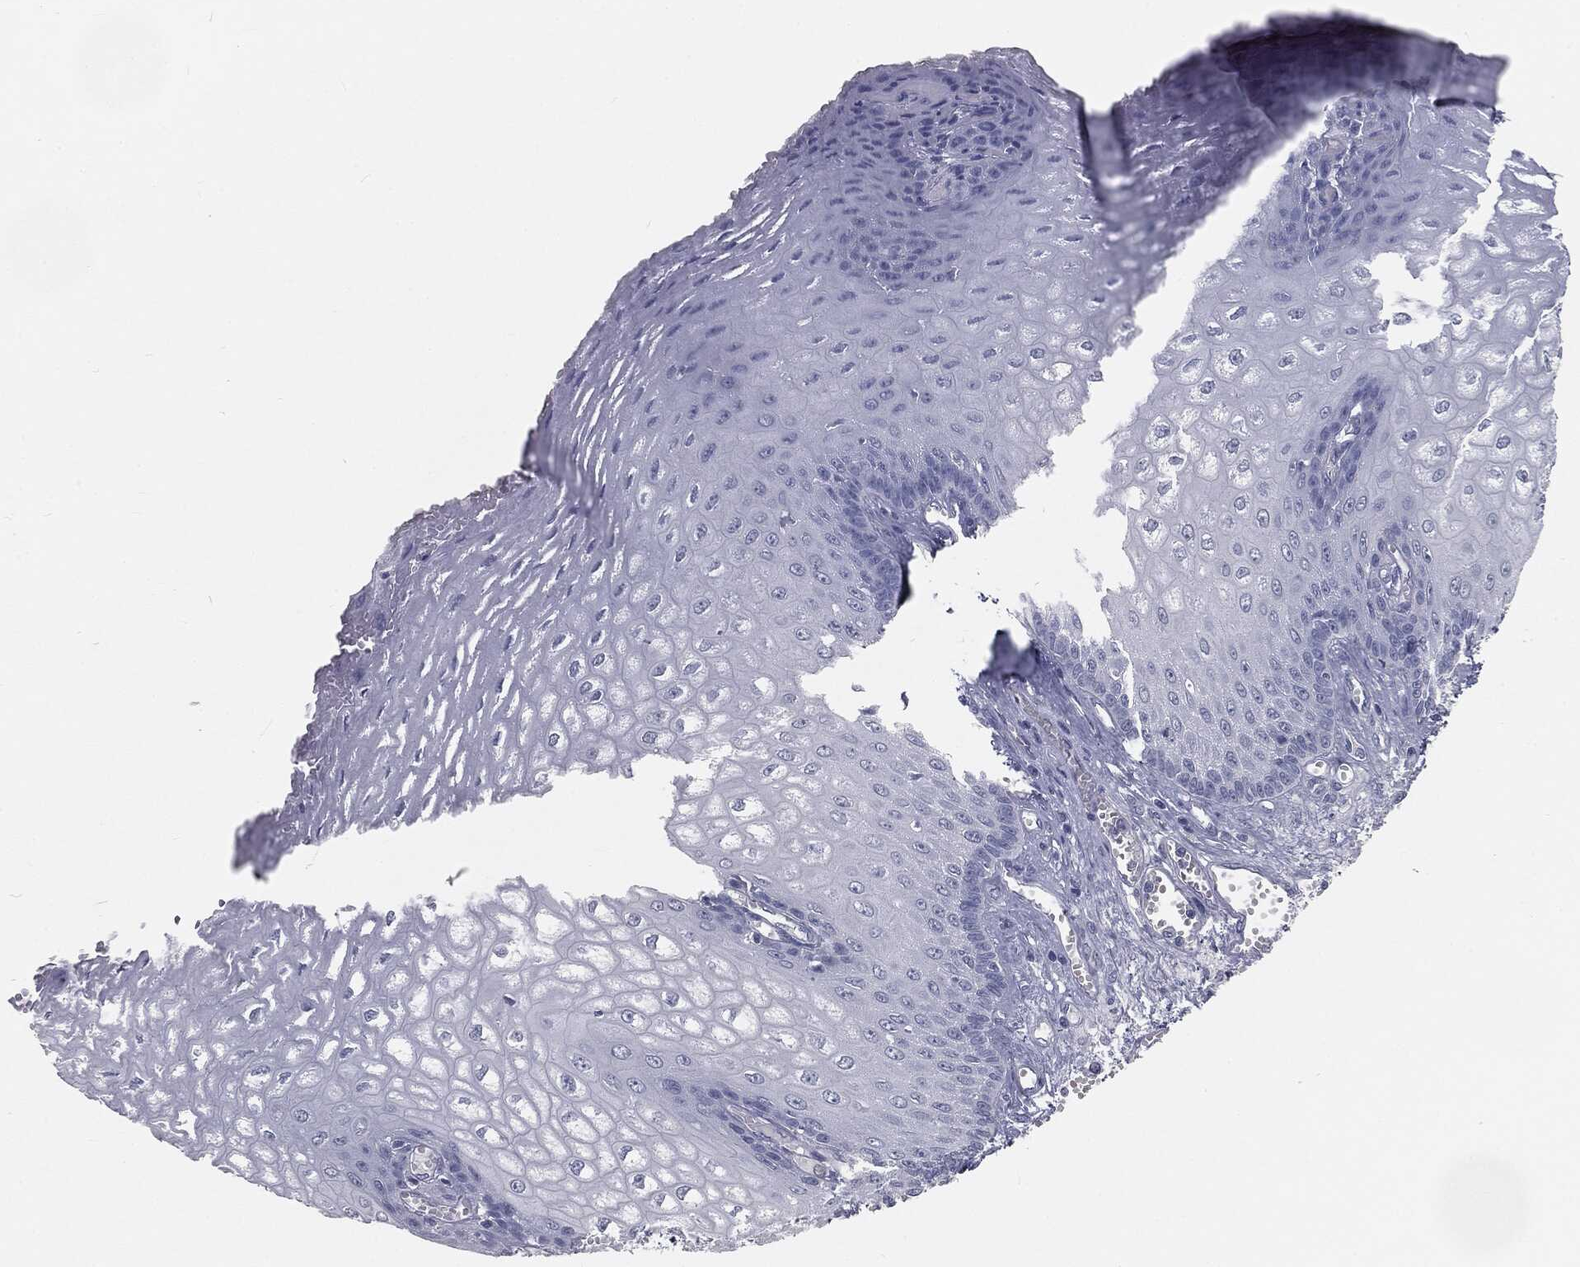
{"staining": {"intensity": "negative", "quantity": "none", "location": "none"}, "tissue": "esophagus", "cell_type": "Squamous epithelial cells", "image_type": "normal", "snomed": [{"axis": "morphology", "description": "Normal tissue, NOS"}, {"axis": "topography", "description": "Esophagus"}], "caption": "Protein analysis of unremarkable esophagus demonstrates no significant staining in squamous epithelial cells.", "gene": "PRAME", "patient": {"sex": "male", "age": 58}}